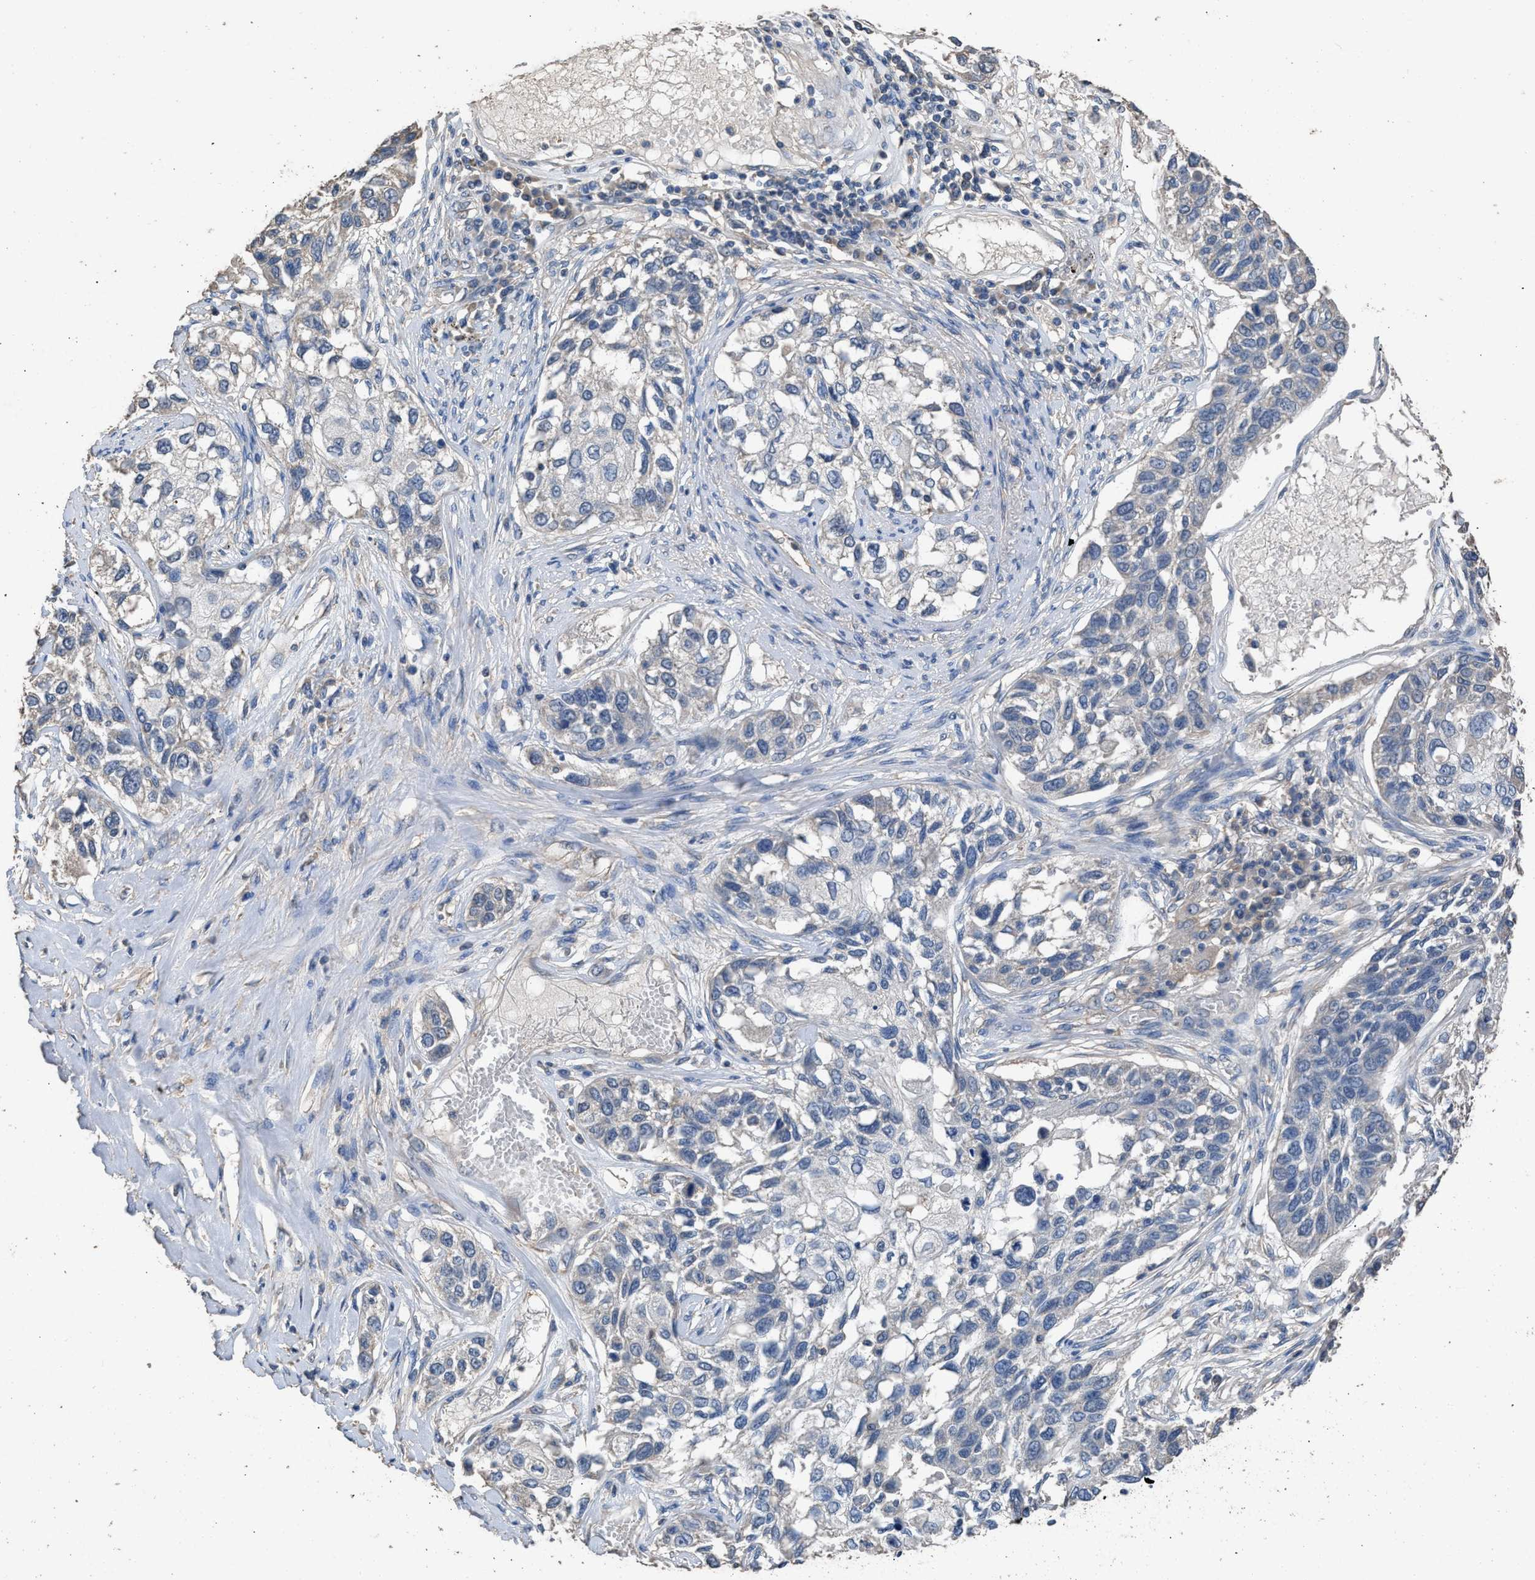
{"staining": {"intensity": "negative", "quantity": "none", "location": "none"}, "tissue": "lung cancer", "cell_type": "Tumor cells", "image_type": "cancer", "snomed": [{"axis": "morphology", "description": "Squamous cell carcinoma, NOS"}, {"axis": "topography", "description": "Lung"}], "caption": "DAB immunohistochemical staining of lung cancer reveals no significant positivity in tumor cells.", "gene": "ITSN1", "patient": {"sex": "male", "age": 71}}